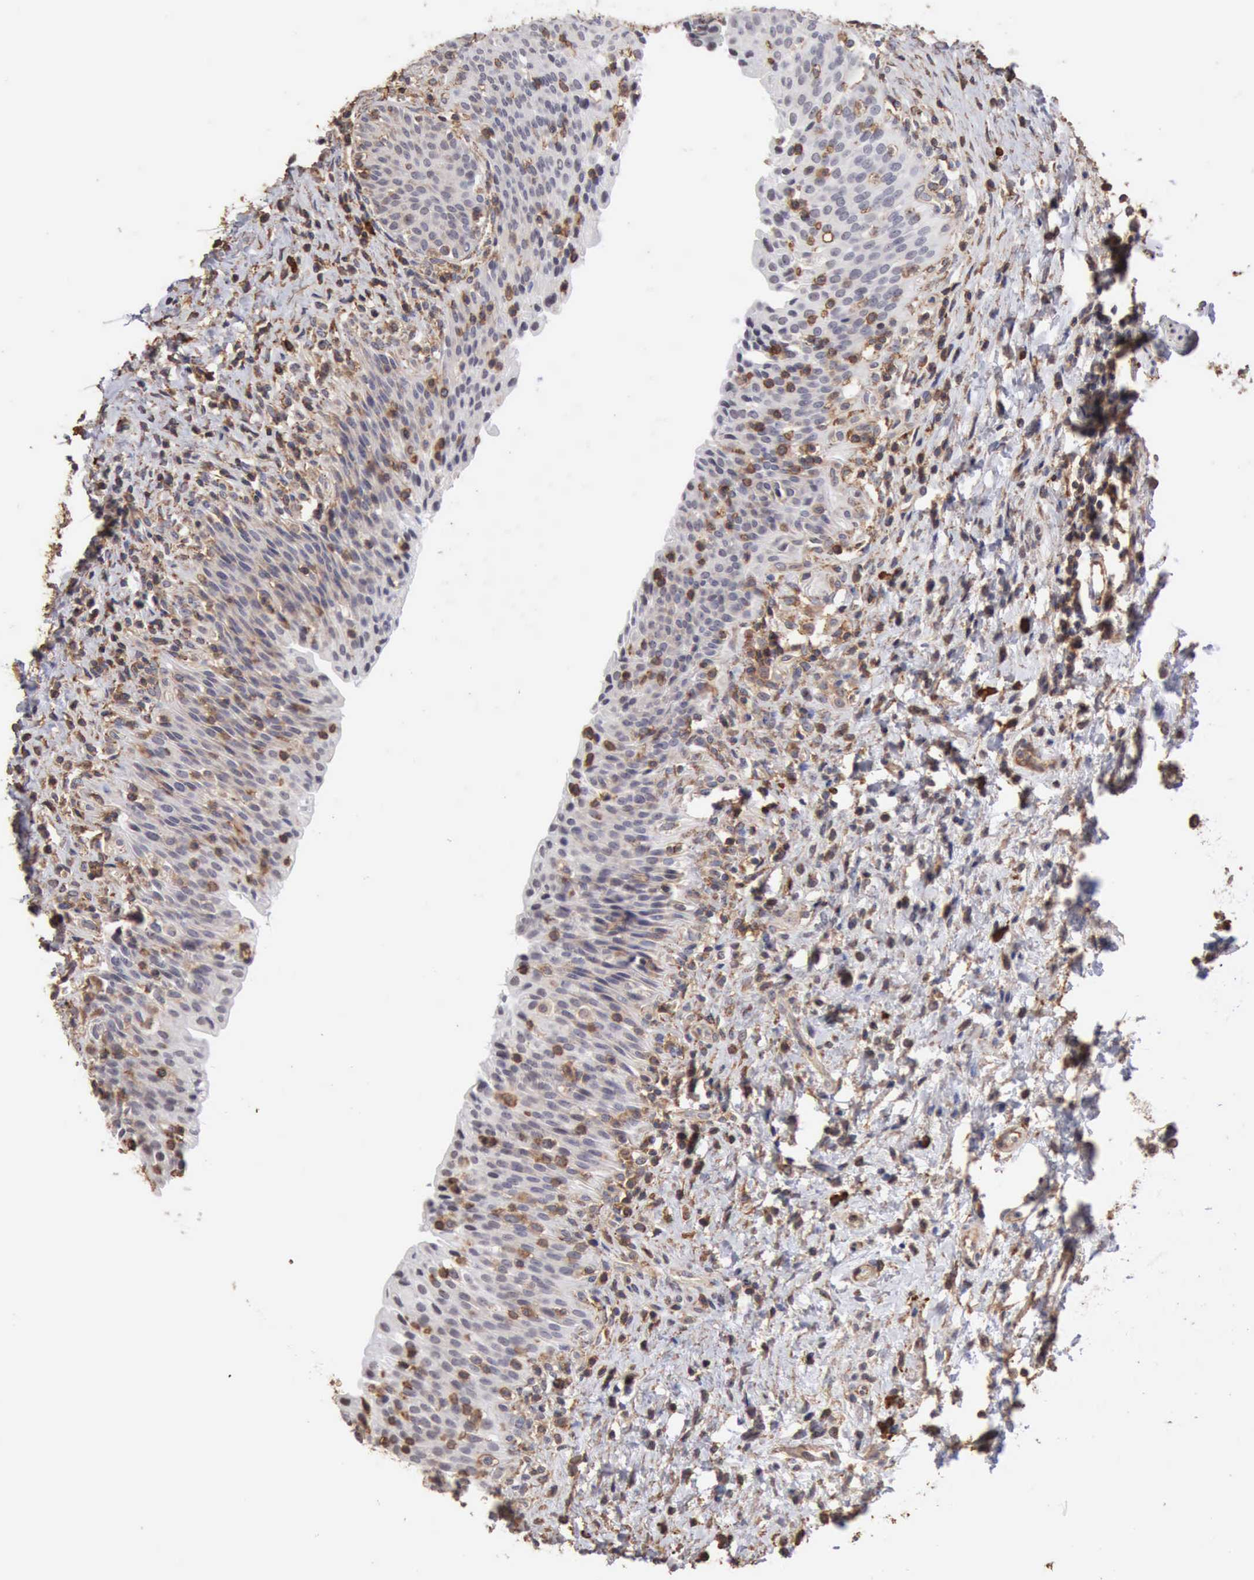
{"staining": {"intensity": "negative", "quantity": "none", "location": "none"}, "tissue": "urinary bladder", "cell_type": "Urothelial cells", "image_type": "normal", "snomed": [{"axis": "morphology", "description": "Normal tissue, NOS"}, {"axis": "topography", "description": "Urinary bladder"}], "caption": "Histopathology image shows no protein expression in urothelial cells of benign urinary bladder.", "gene": "GPR101", "patient": {"sex": "male", "age": 51}}